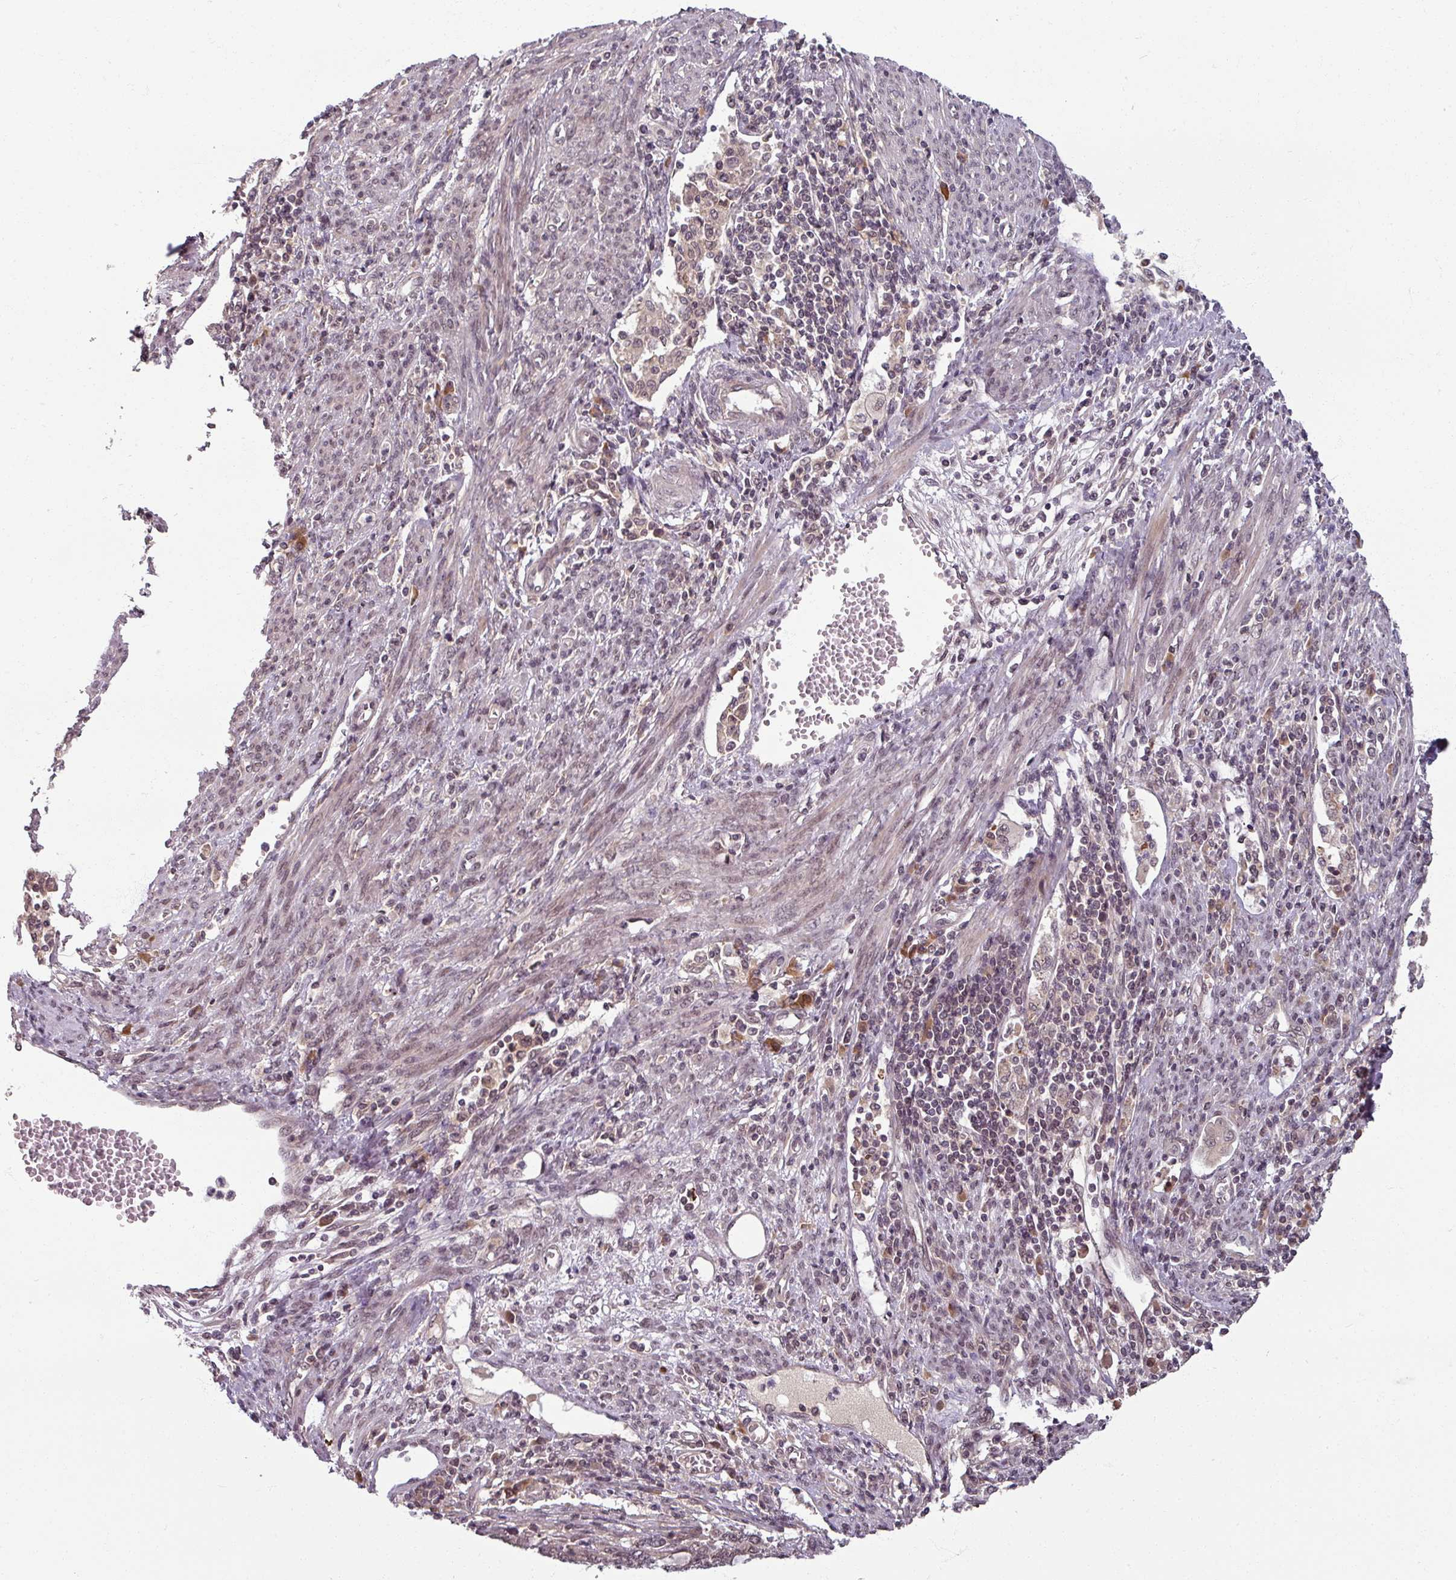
{"staining": {"intensity": "negative", "quantity": "none", "location": "none"}, "tissue": "endometrial cancer", "cell_type": "Tumor cells", "image_type": "cancer", "snomed": [{"axis": "morphology", "description": "Adenocarcinoma, NOS"}, {"axis": "topography", "description": "Uterus"}, {"axis": "topography", "description": "Endometrium"}], "caption": "High power microscopy photomicrograph of an immunohistochemistry (IHC) histopathology image of endometrial cancer, revealing no significant positivity in tumor cells. (DAB immunohistochemistry with hematoxylin counter stain).", "gene": "POLR2G", "patient": {"sex": "female", "age": 70}}